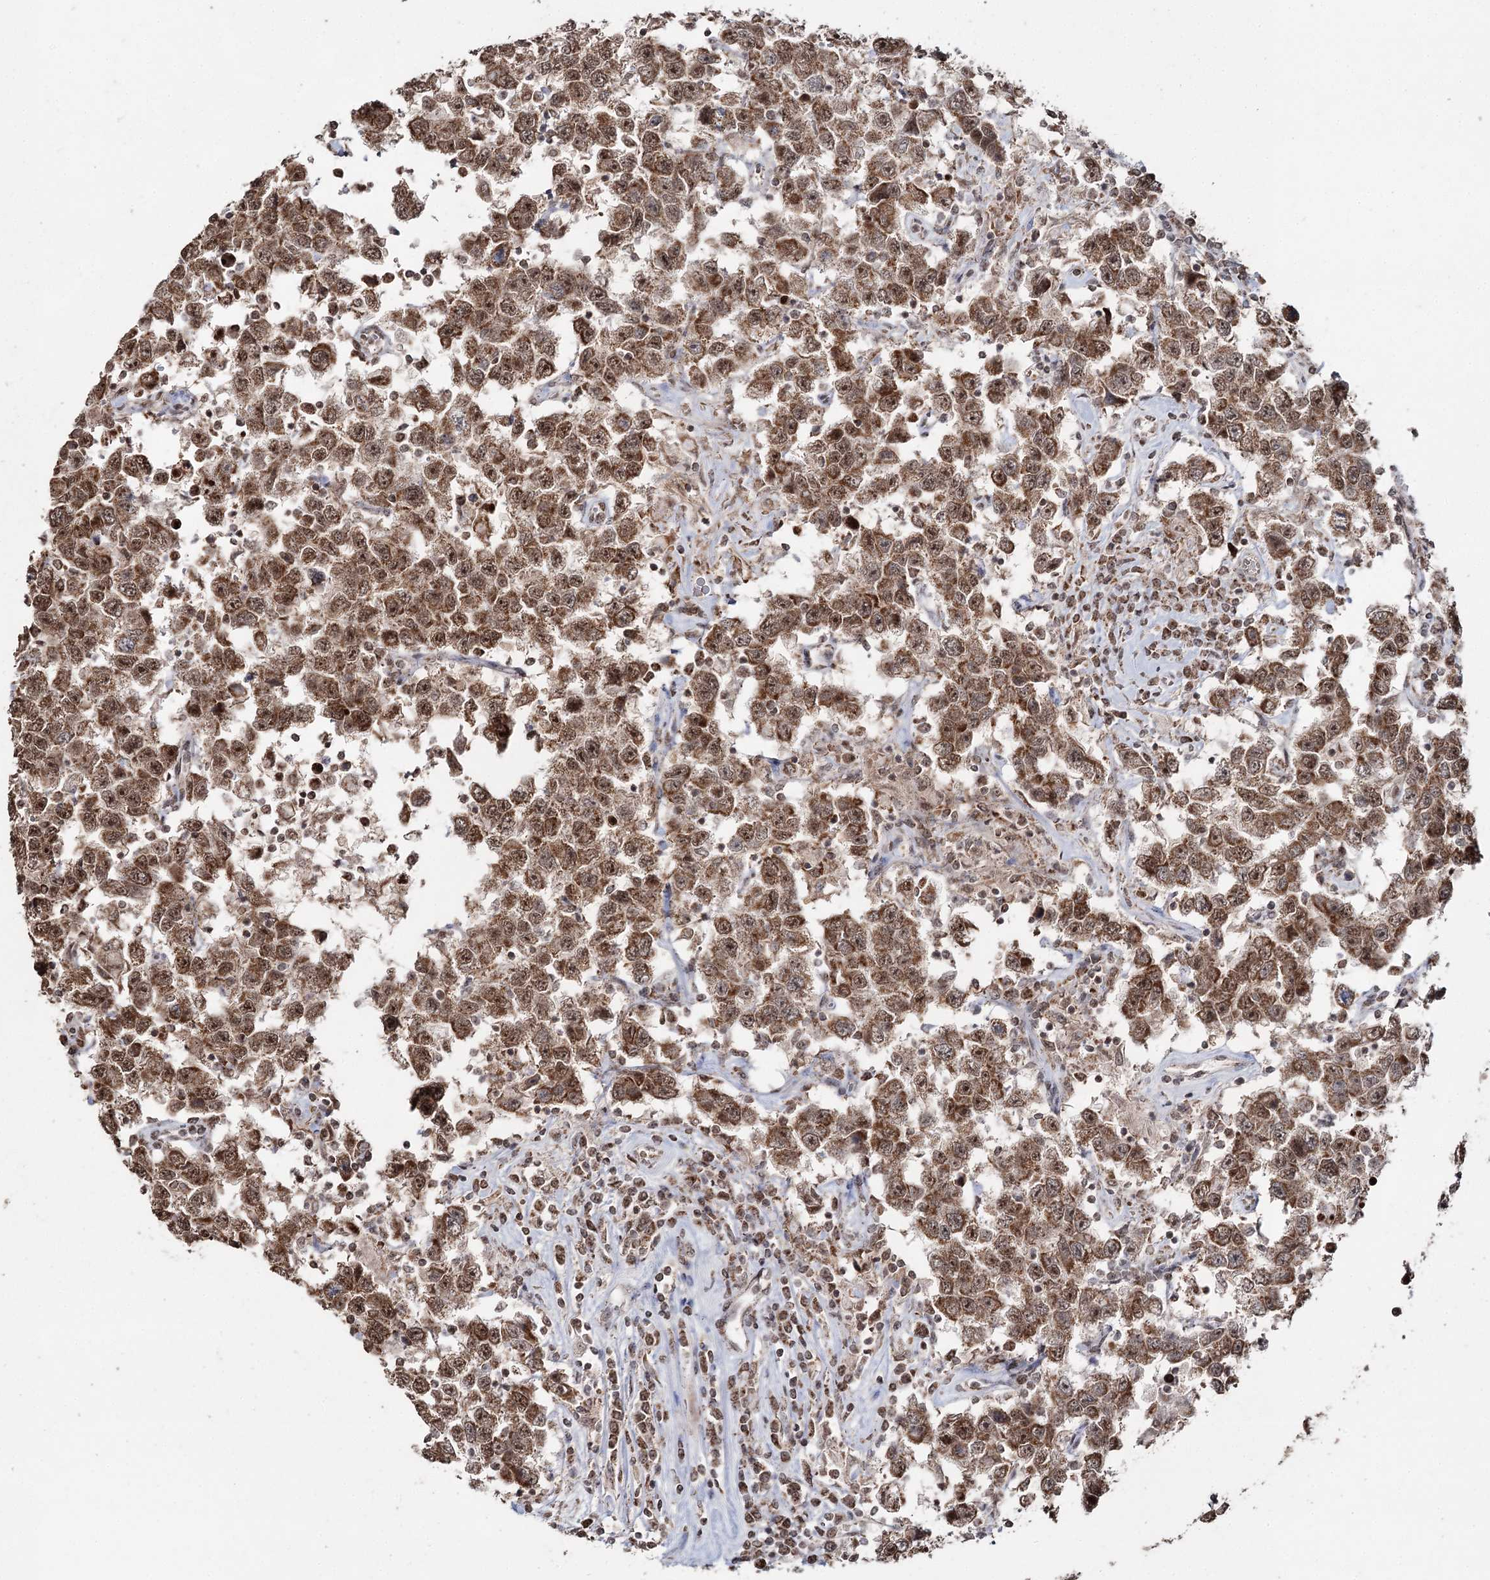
{"staining": {"intensity": "moderate", "quantity": ">75%", "location": "cytoplasmic/membranous,nuclear"}, "tissue": "testis cancer", "cell_type": "Tumor cells", "image_type": "cancer", "snomed": [{"axis": "morphology", "description": "Seminoma, NOS"}, {"axis": "topography", "description": "Testis"}], "caption": "Moderate cytoplasmic/membranous and nuclear expression for a protein is present in about >75% of tumor cells of testis seminoma using immunohistochemistry (IHC).", "gene": "PDHX", "patient": {"sex": "male", "age": 41}}